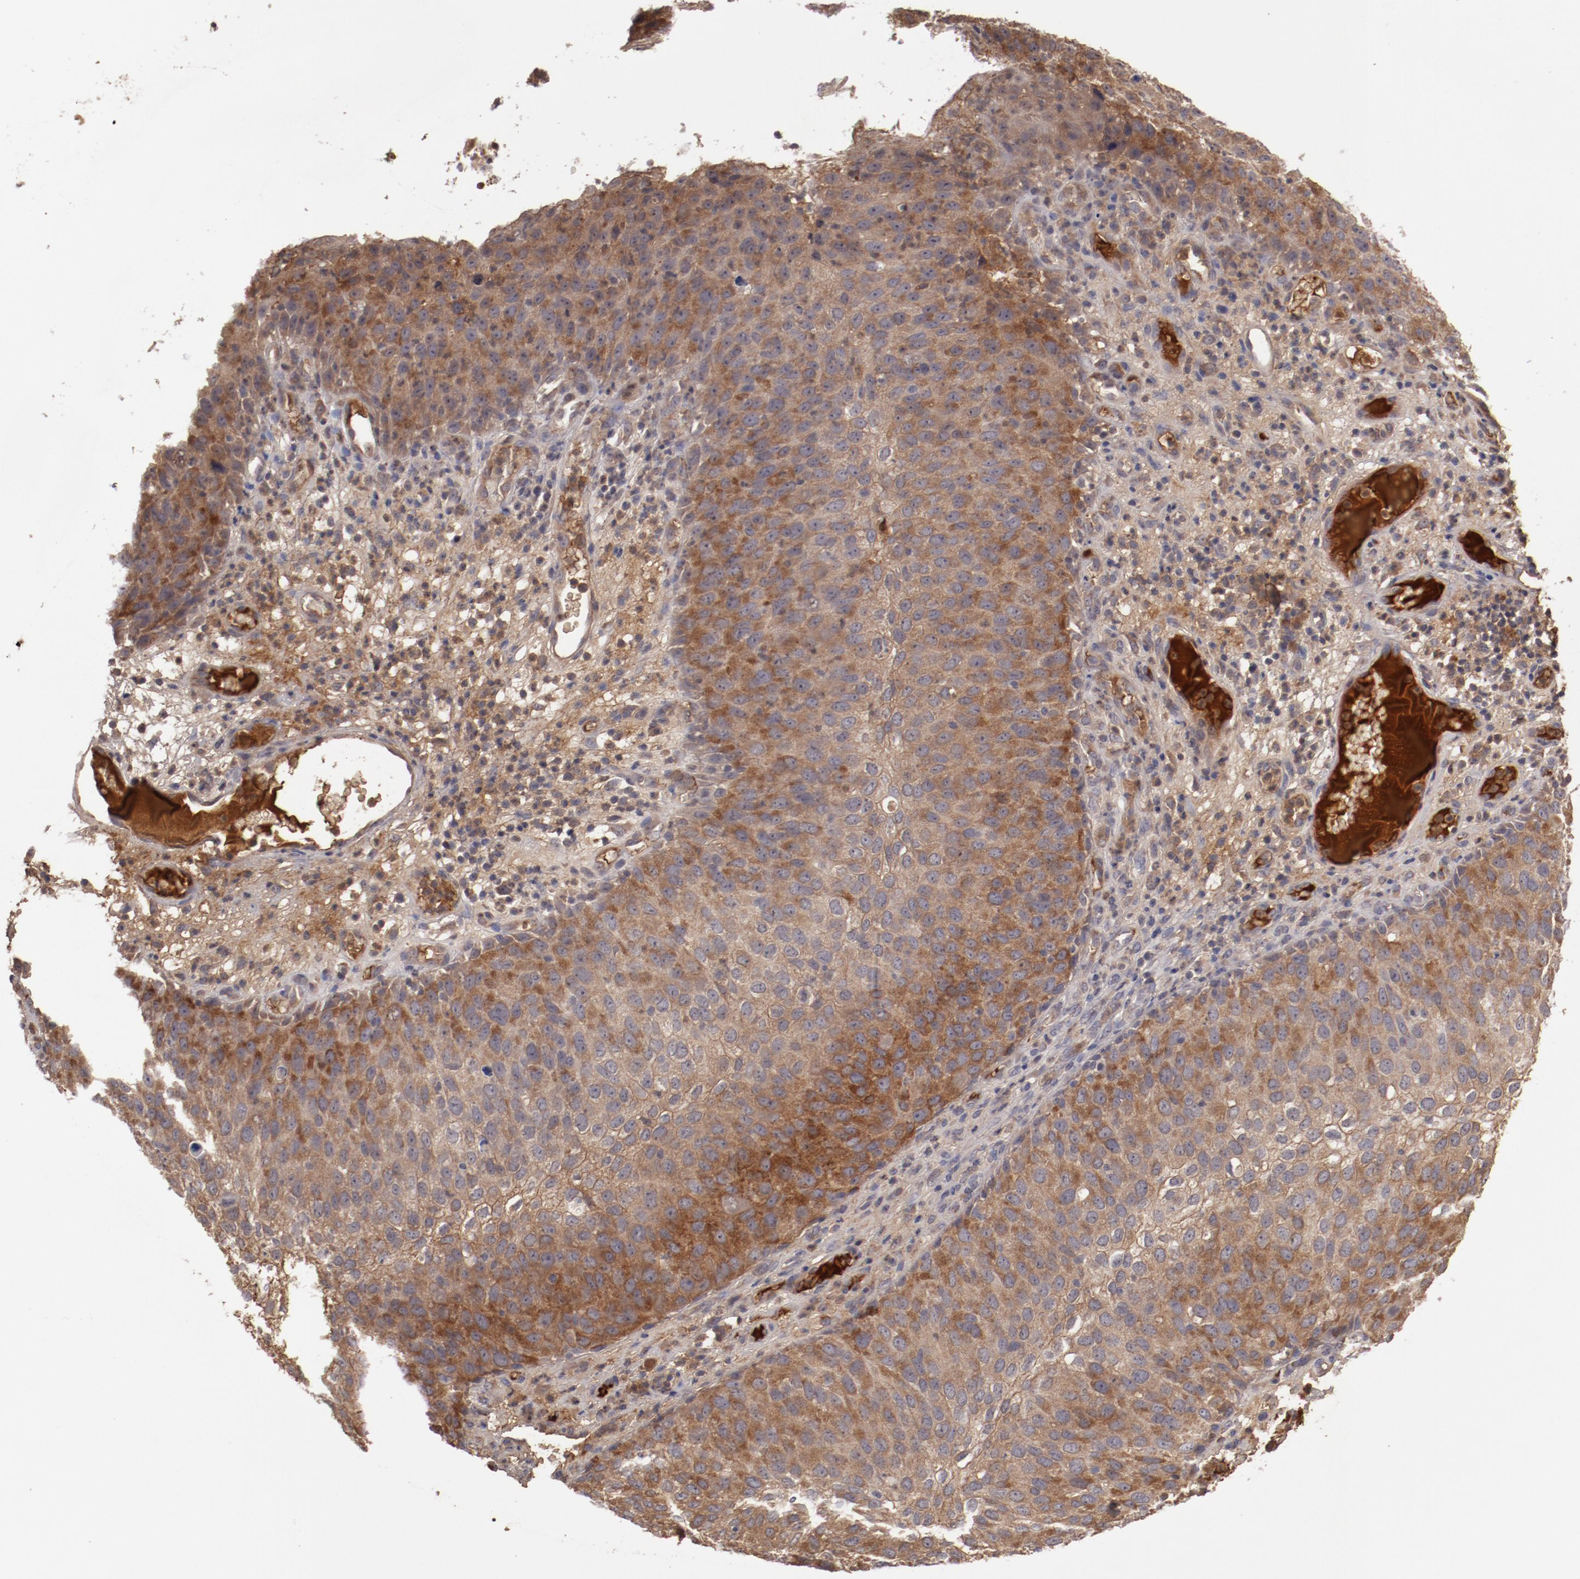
{"staining": {"intensity": "moderate", "quantity": ">75%", "location": "cytoplasmic/membranous"}, "tissue": "skin cancer", "cell_type": "Tumor cells", "image_type": "cancer", "snomed": [{"axis": "morphology", "description": "Squamous cell carcinoma, NOS"}, {"axis": "topography", "description": "Skin"}], "caption": "A brown stain shows moderate cytoplasmic/membranous positivity of a protein in skin cancer (squamous cell carcinoma) tumor cells.", "gene": "CP", "patient": {"sex": "male", "age": 87}}